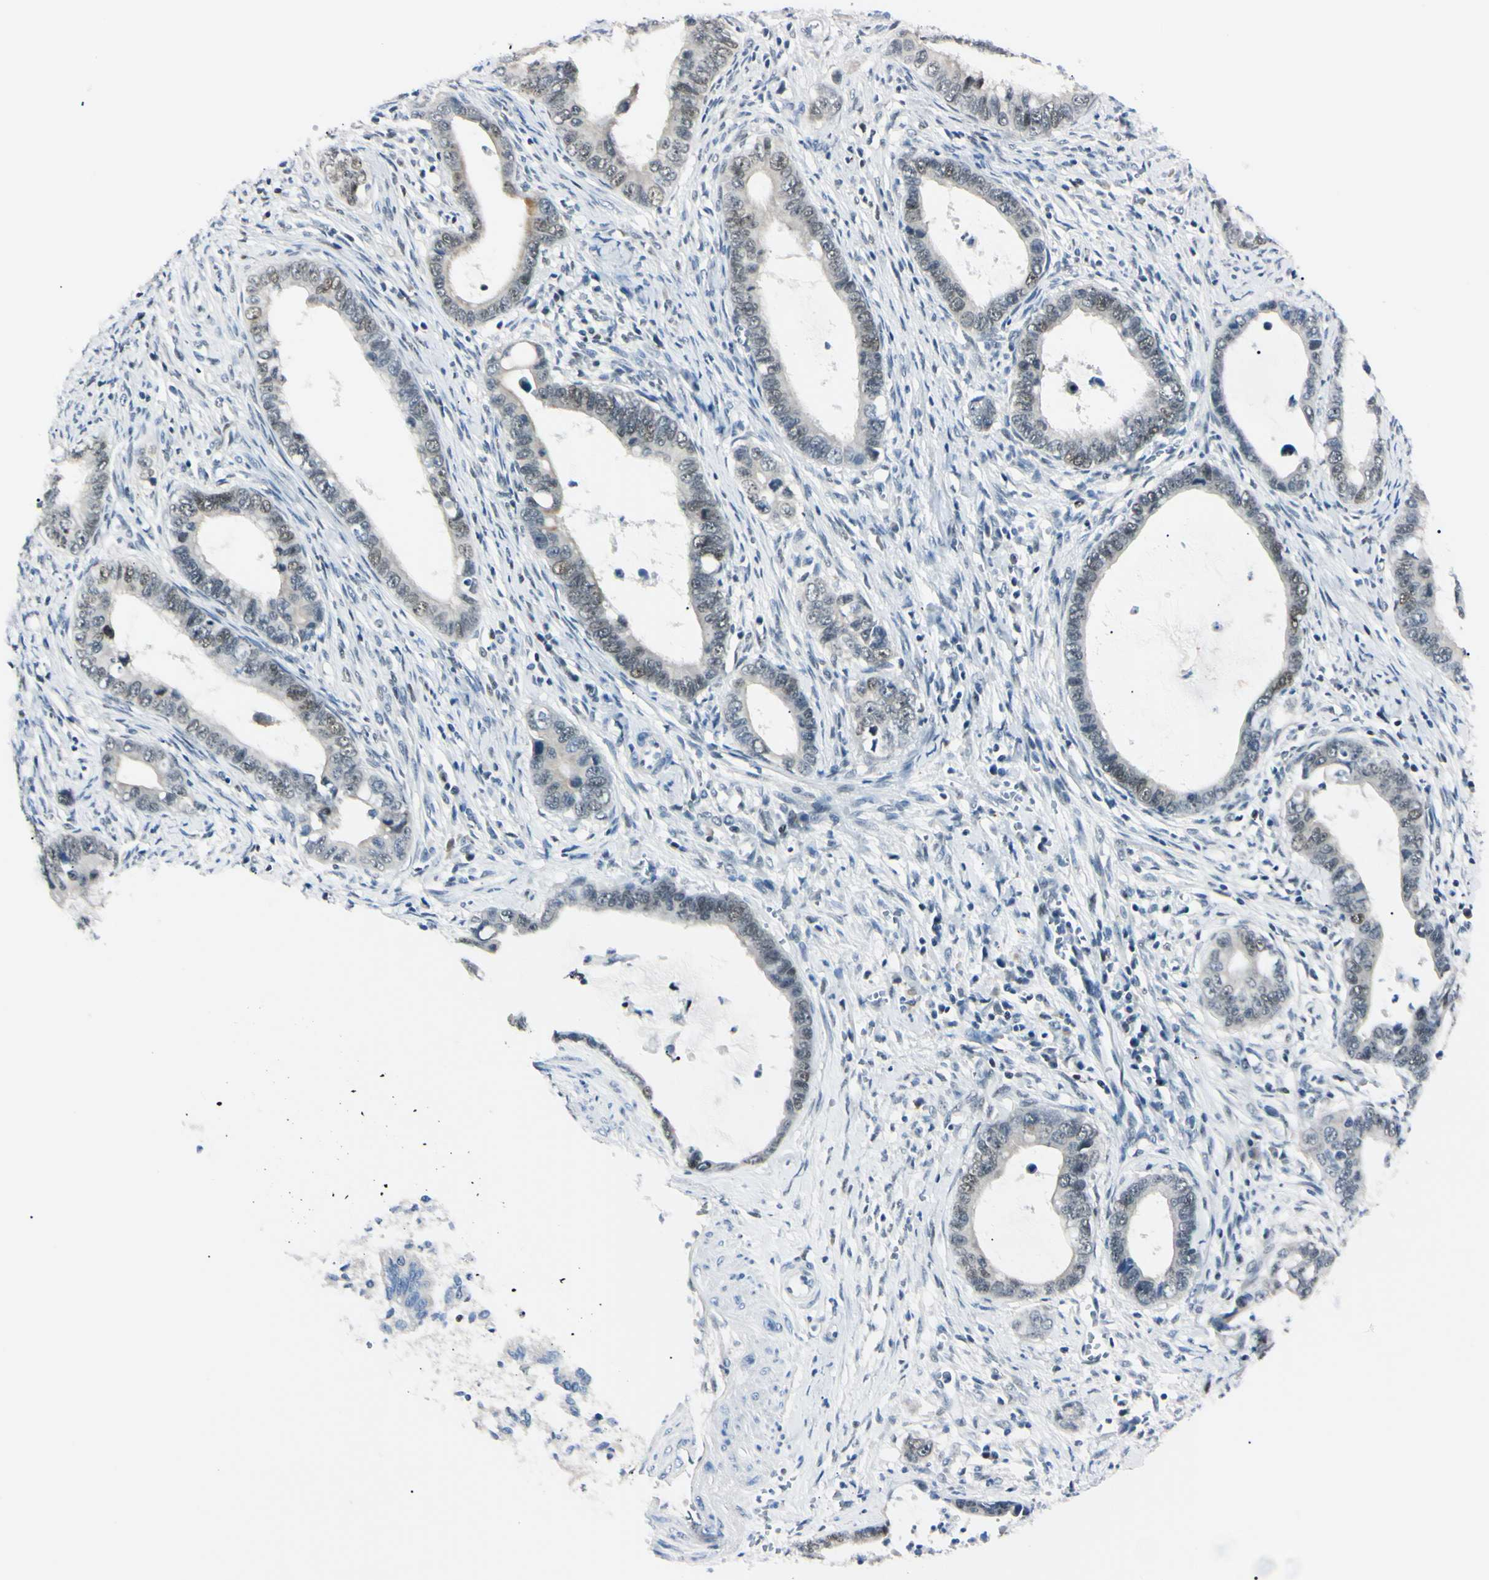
{"staining": {"intensity": "moderate", "quantity": "25%-75%", "location": "nuclear"}, "tissue": "cervical cancer", "cell_type": "Tumor cells", "image_type": "cancer", "snomed": [{"axis": "morphology", "description": "Adenocarcinoma, NOS"}, {"axis": "topography", "description": "Cervix"}], "caption": "DAB (3,3'-diaminobenzidine) immunohistochemical staining of human cervical adenocarcinoma demonstrates moderate nuclear protein positivity in approximately 25%-75% of tumor cells. (DAB (3,3'-diaminobenzidine) IHC, brown staining for protein, blue staining for nuclei).", "gene": "C1orf174", "patient": {"sex": "female", "age": 44}}